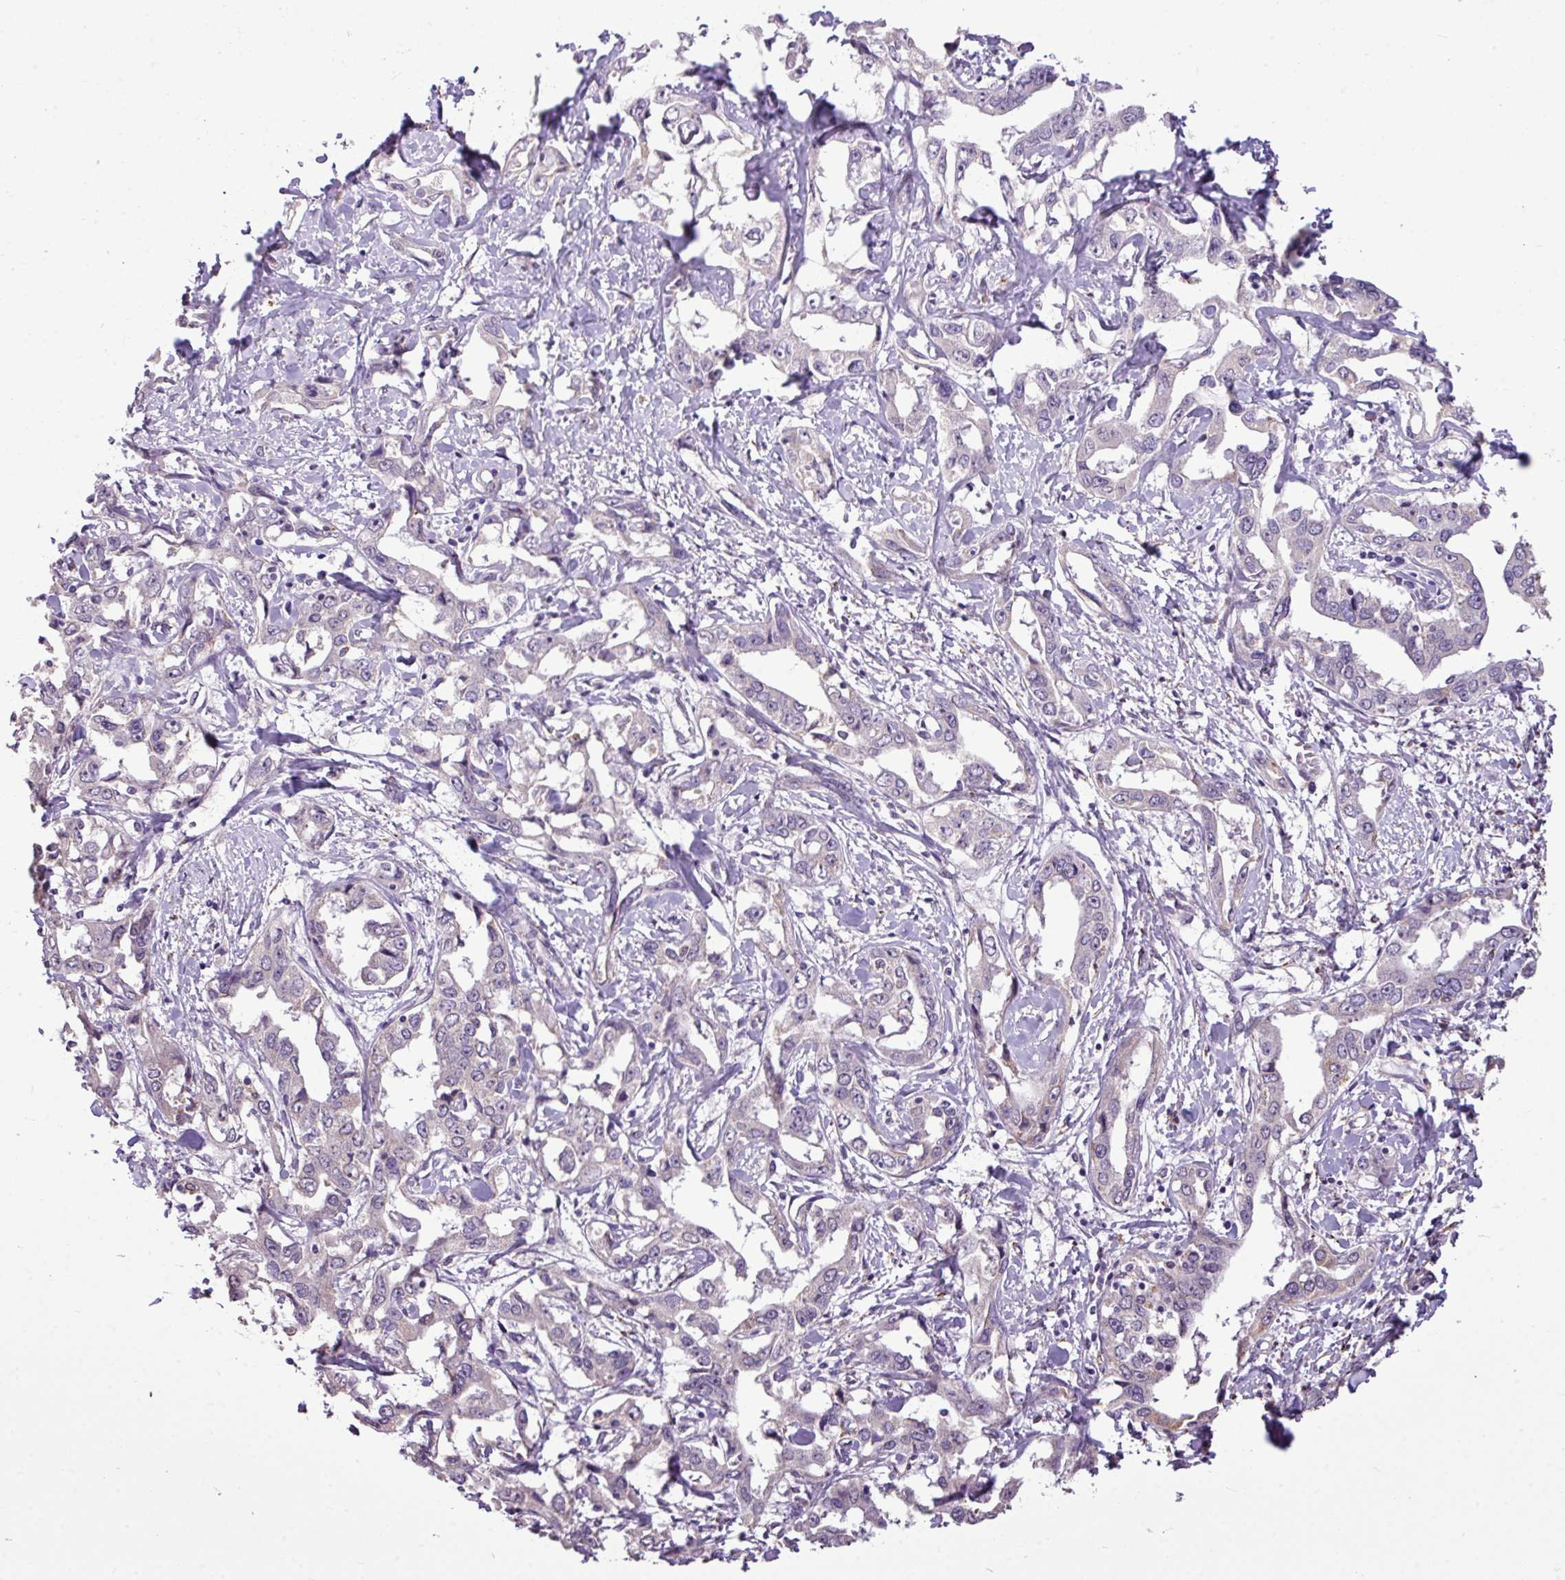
{"staining": {"intensity": "negative", "quantity": "none", "location": "none"}, "tissue": "liver cancer", "cell_type": "Tumor cells", "image_type": "cancer", "snomed": [{"axis": "morphology", "description": "Cholangiocarcinoma"}, {"axis": "topography", "description": "Liver"}], "caption": "DAB immunohistochemical staining of human liver cancer (cholangiocarcinoma) displays no significant staining in tumor cells.", "gene": "ALDH2", "patient": {"sex": "male", "age": 59}}